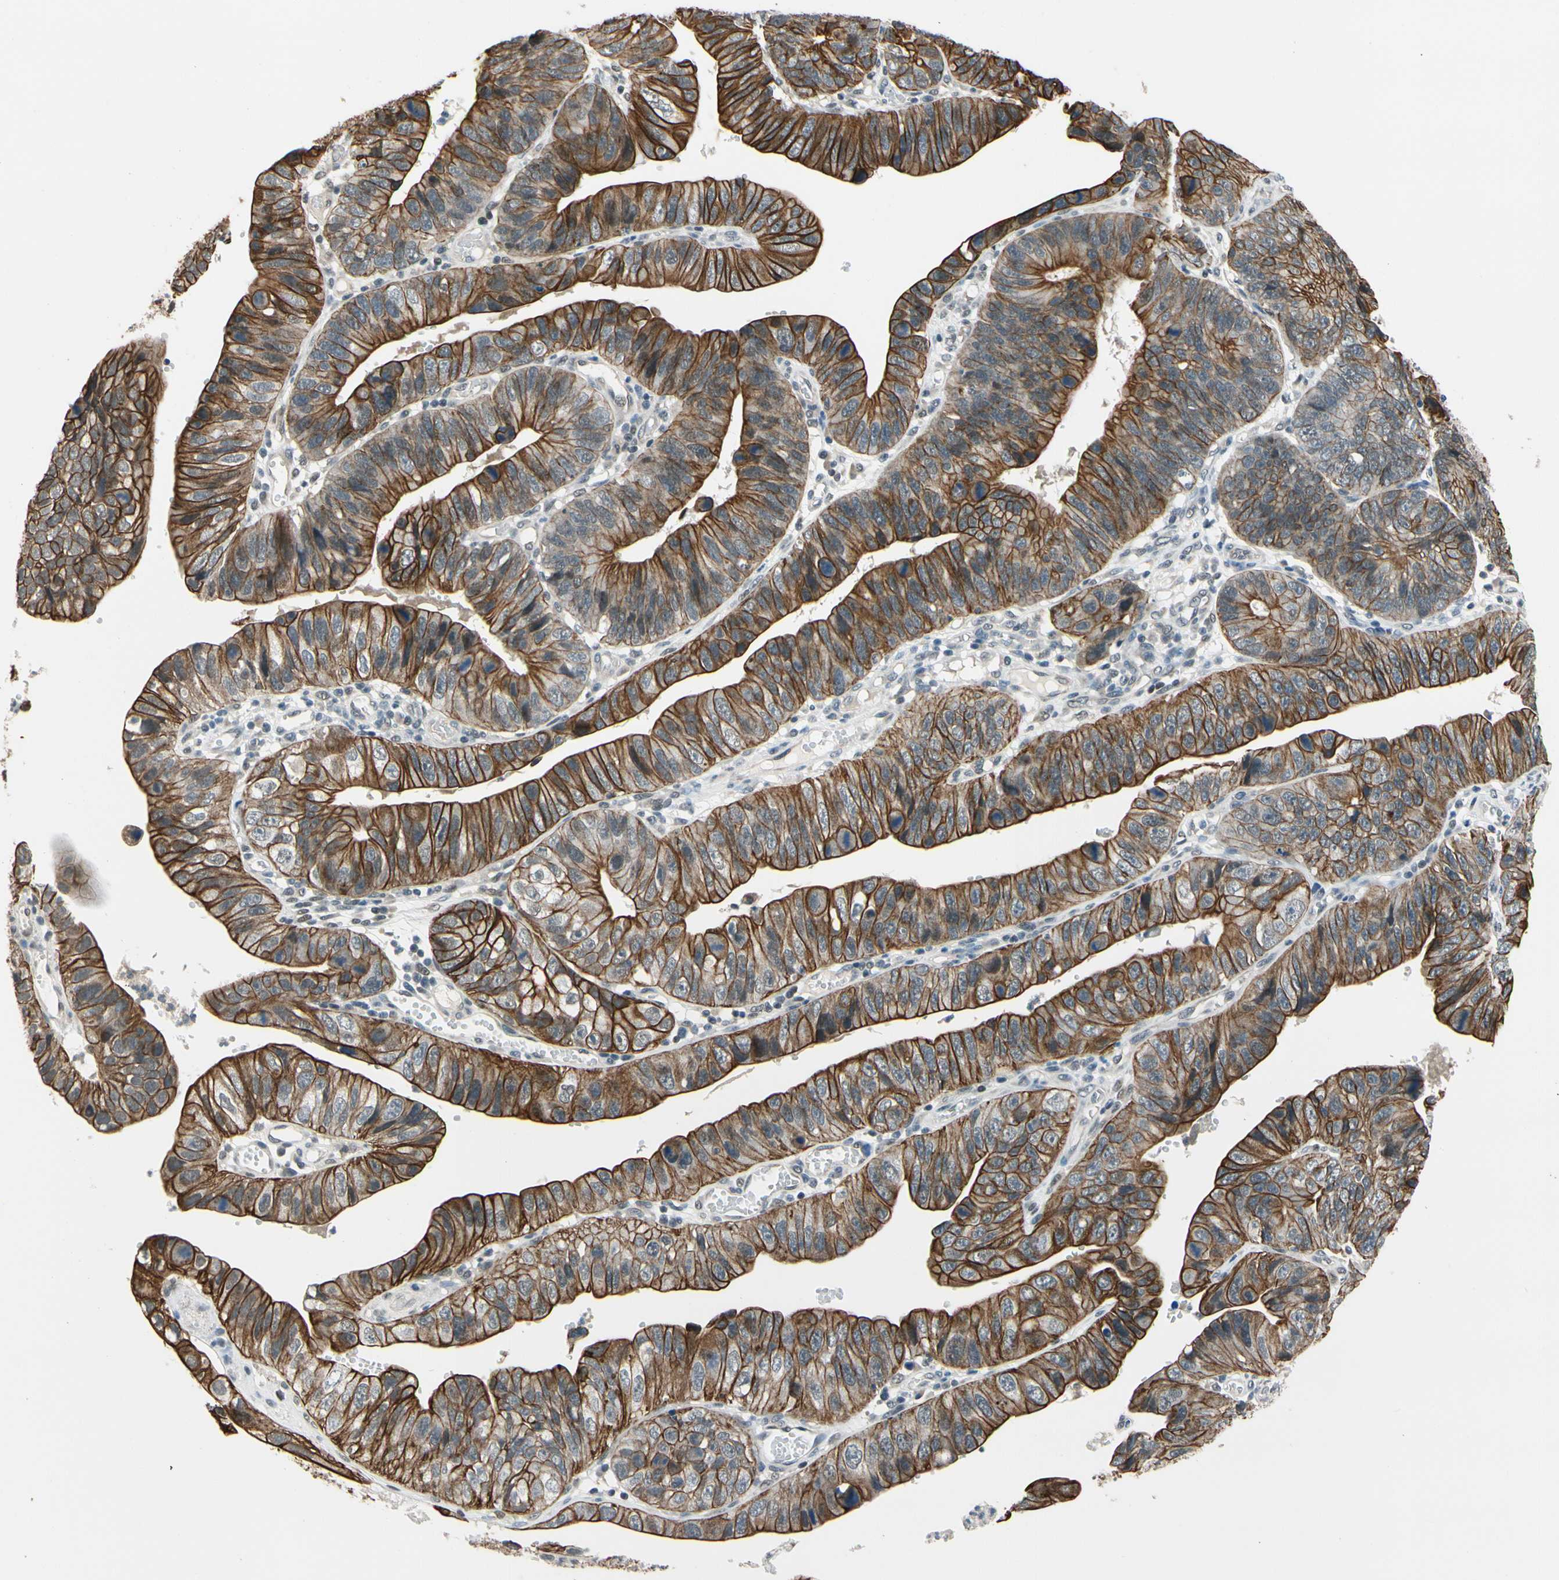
{"staining": {"intensity": "strong", "quantity": ">75%", "location": "cytoplasmic/membranous"}, "tissue": "stomach cancer", "cell_type": "Tumor cells", "image_type": "cancer", "snomed": [{"axis": "morphology", "description": "Adenocarcinoma, NOS"}, {"axis": "topography", "description": "Stomach"}], "caption": "Stomach cancer stained for a protein reveals strong cytoplasmic/membranous positivity in tumor cells. (DAB IHC, brown staining for protein, blue staining for nuclei).", "gene": "TAF12", "patient": {"sex": "male", "age": 59}}